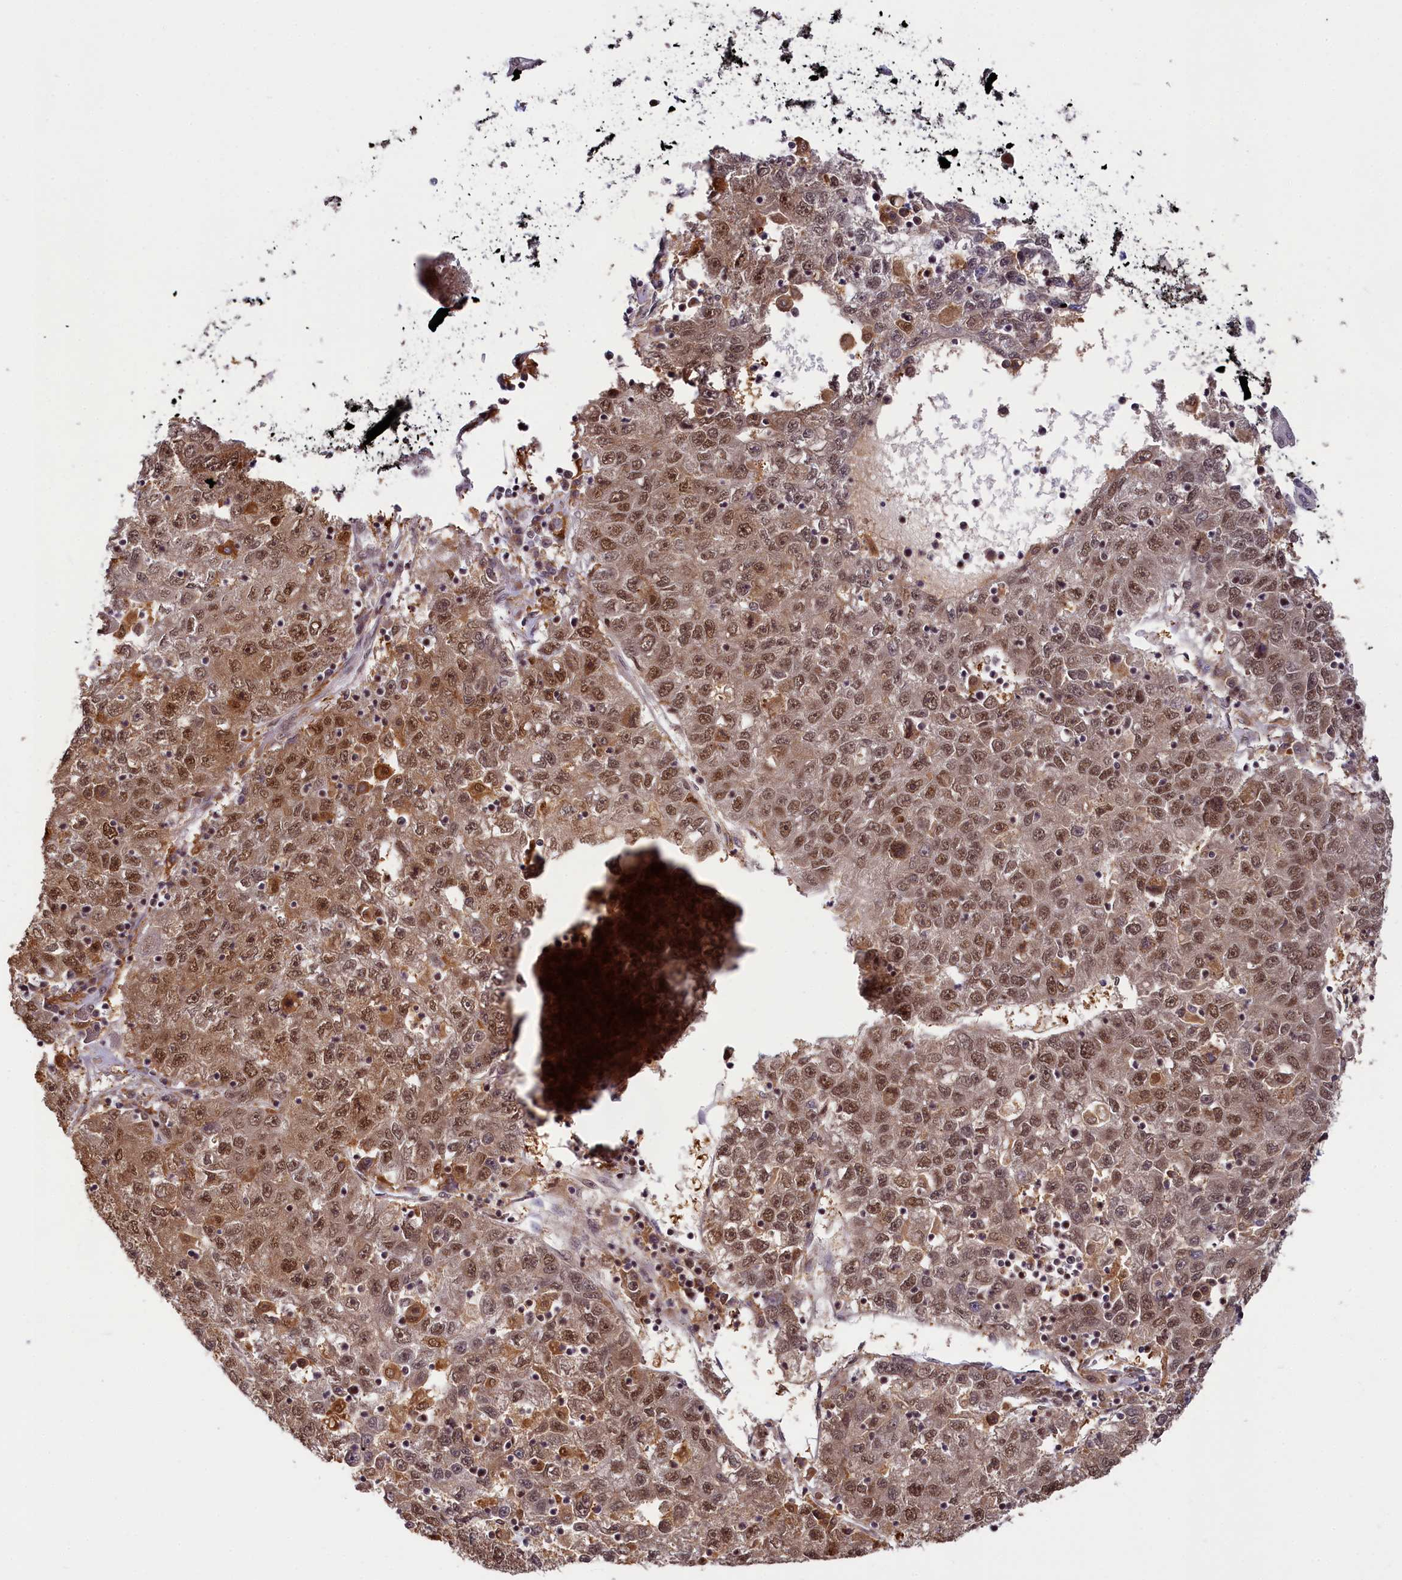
{"staining": {"intensity": "moderate", "quantity": ">75%", "location": "cytoplasmic/membranous,nuclear"}, "tissue": "liver cancer", "cell_type": "Tumor cells", "image_type": "cancer", "snomed": [{"axis": "morphology", "description": "Carcinoma, Hepatocellular, NOS"}, {"axis": "topography", "description": "Liver"}], "caption": "Protein staining of liver cancer (hepatocellular carcinoma) tissue reveals moderate cytoplasmic/membranous and nuclear expression in about >75% of tumor cells. (brown staining indicates protein expression, while blue staining denotes nuclei).", "gene": "PPHLN1", "patient": {"sex": "female", "age": 58}}